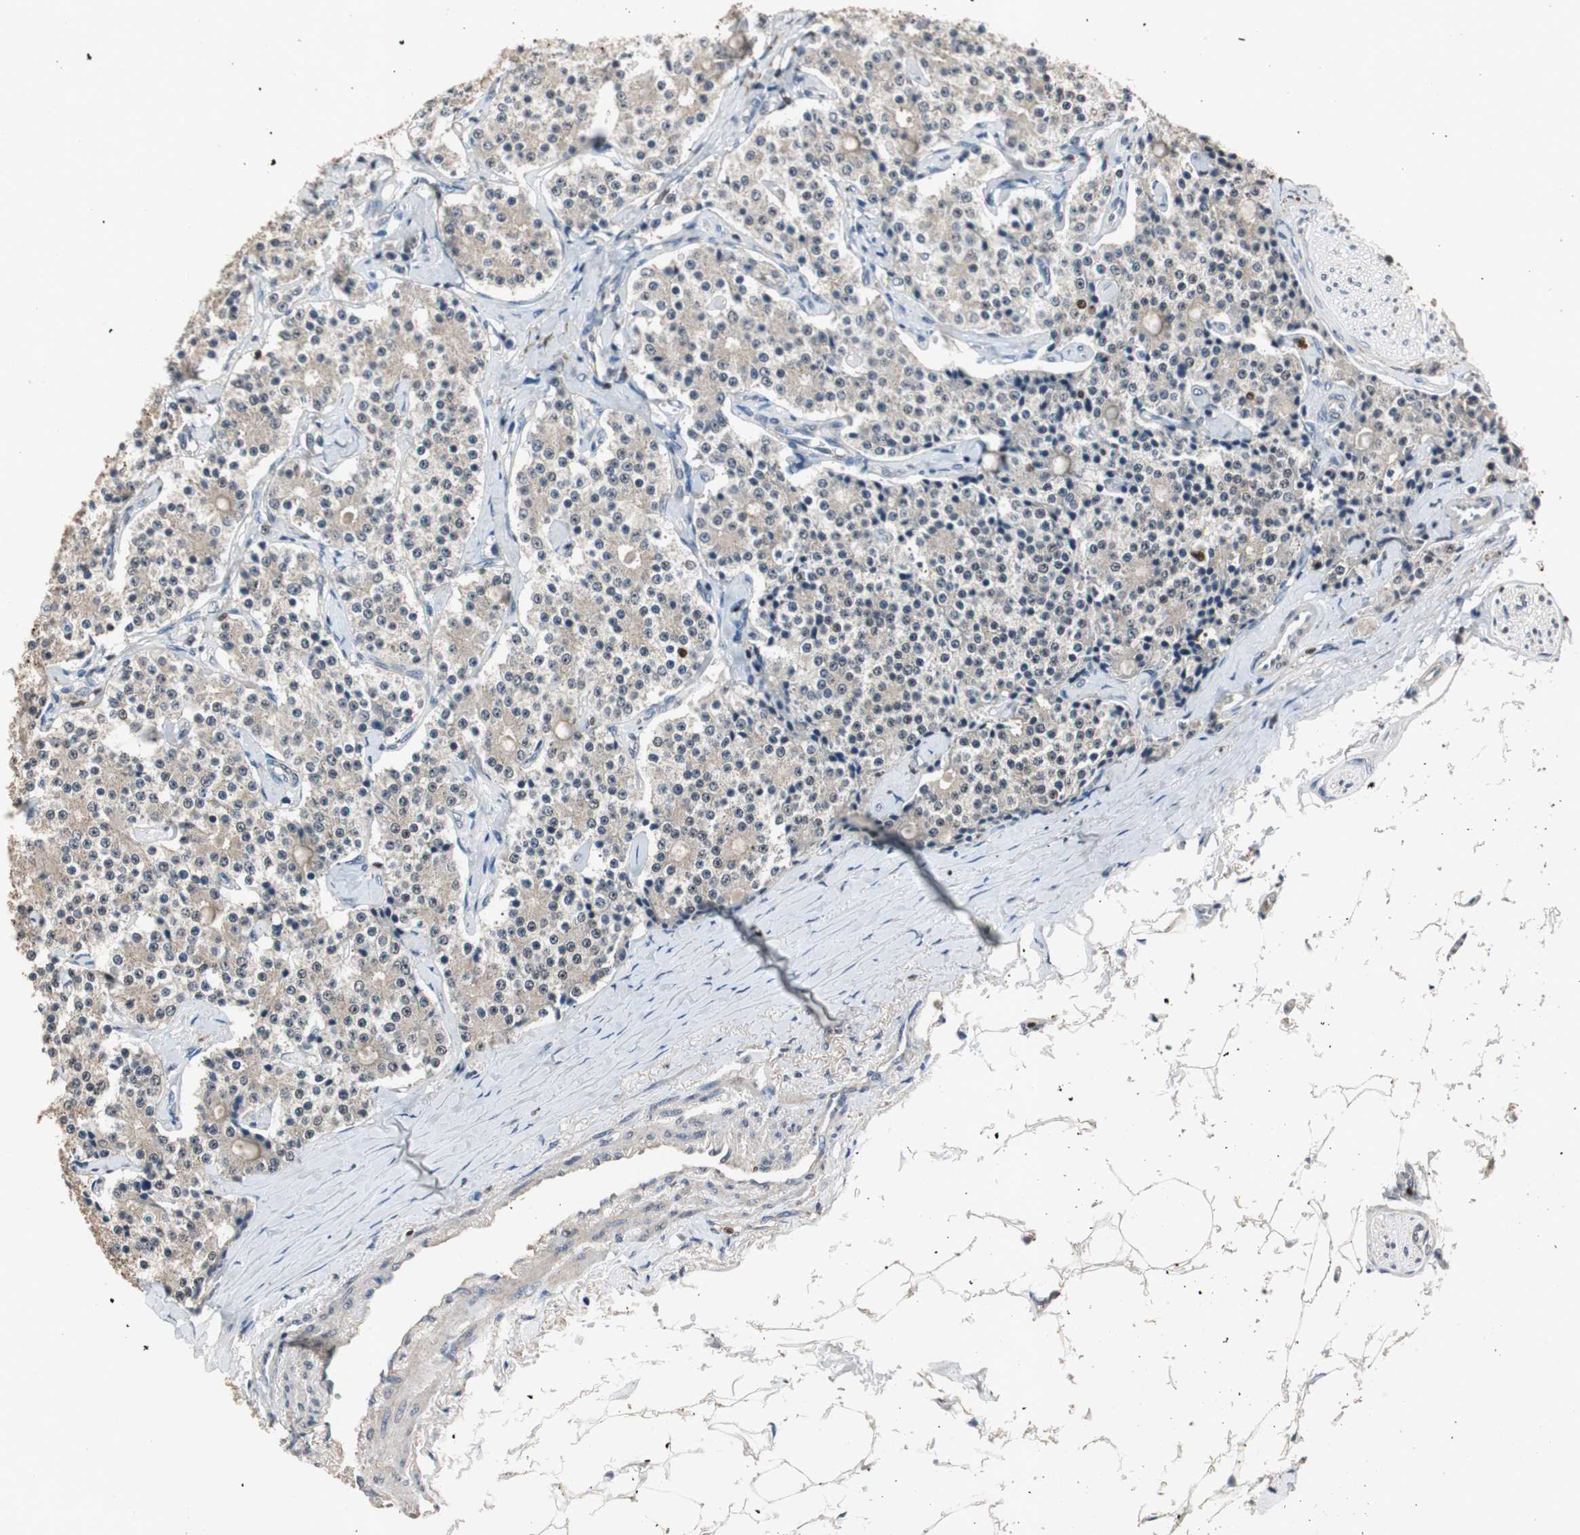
{"staining": {"intensity": "weak", "quantity": "25%-75%", "location": "cytoplasmic/membranous"}, "tissue": "carcinoid", "cell_type": "Tumor cells", "image_type": "cancer", "snomed": [{"axis": "morphology", "description": "Carcinoid, malignant, NOS"}, {"axis": "topography", "description": "Colon"}], "caption": "There is low levels of weak cytoplasmic/membranous expression in tumor cells of carcinoid, as demonstrated by immunohistochemical staining (brown color).", "gene": "FEN1", "patient": {"sex": "female", "age": 61}}